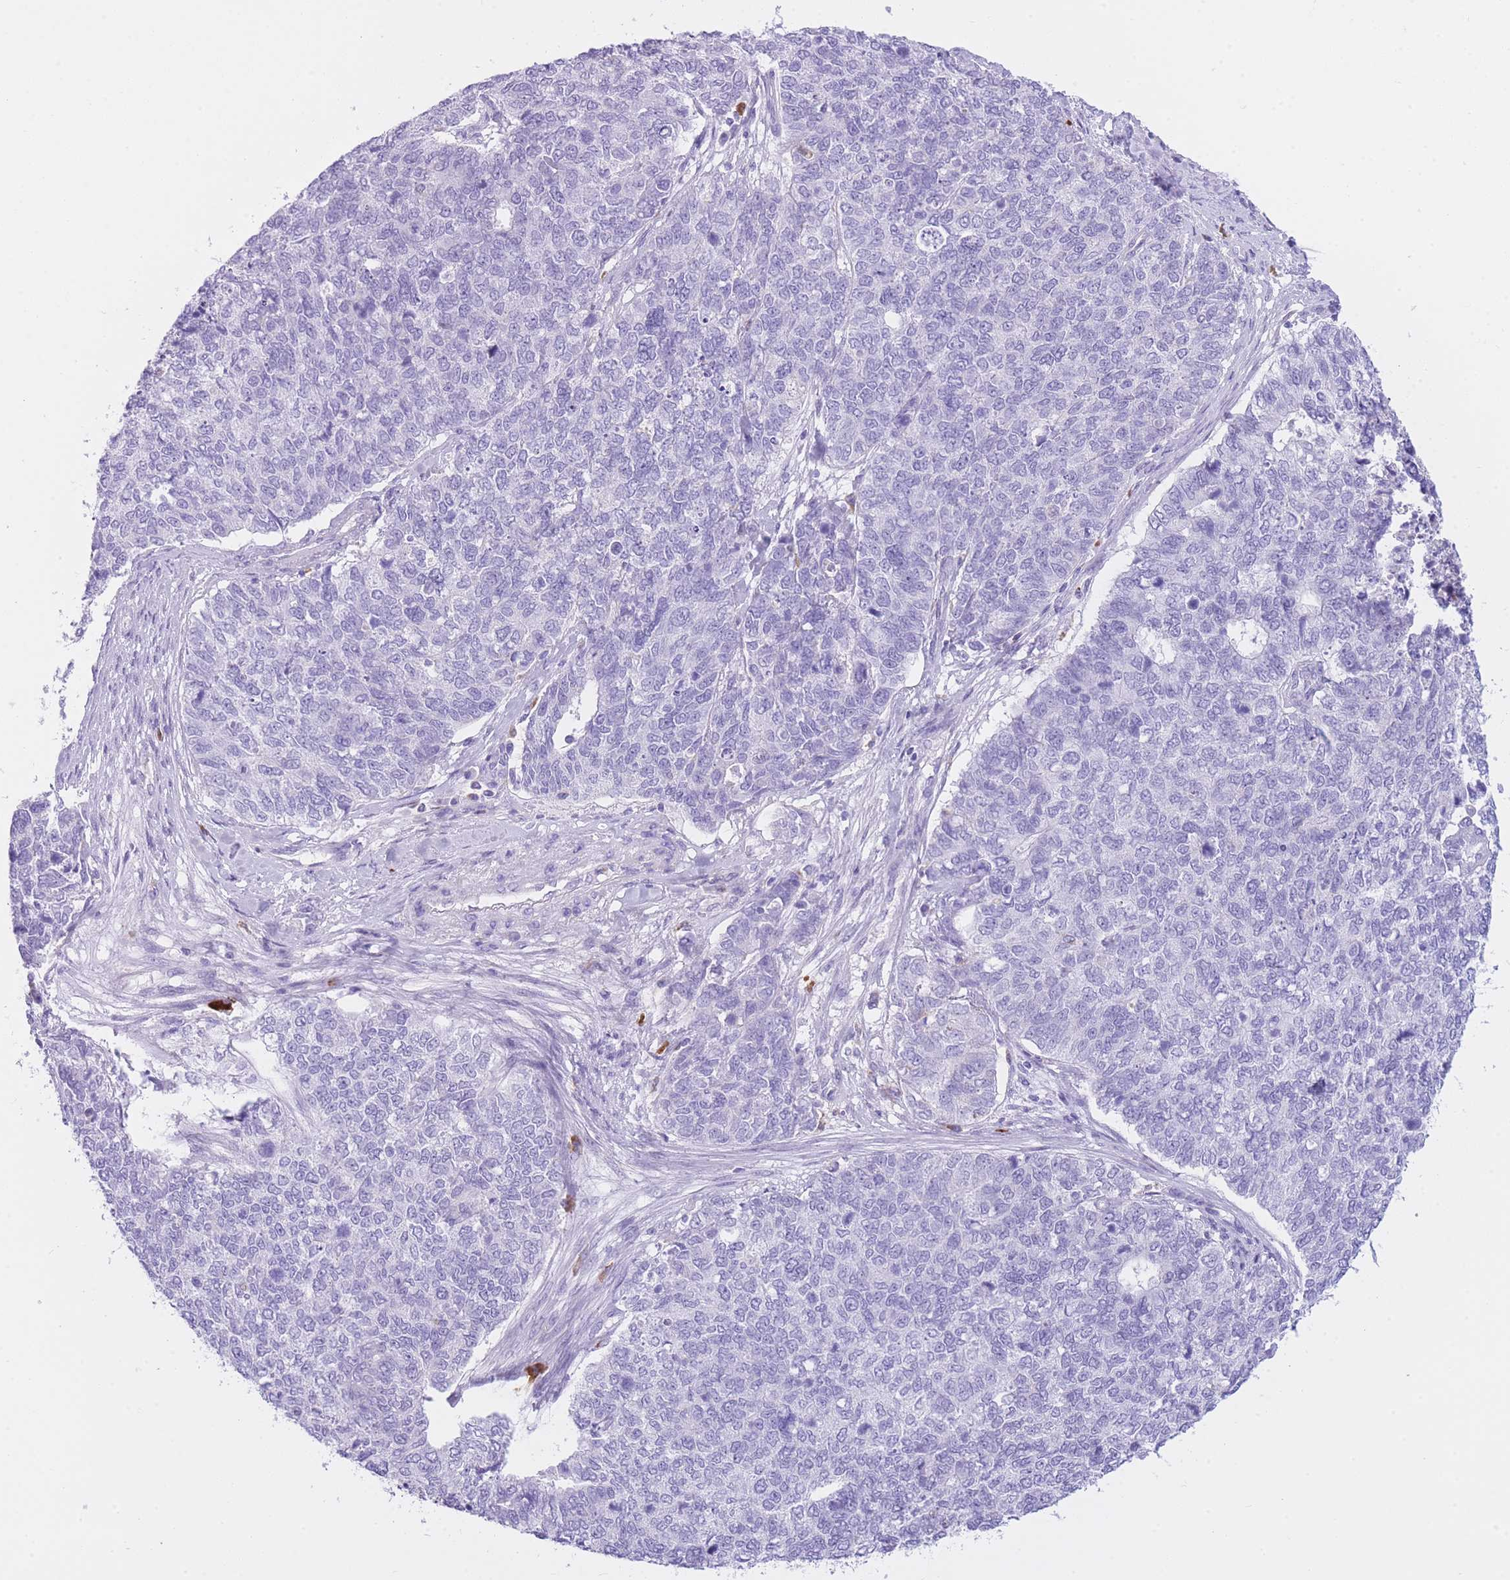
{"staining": {"intensity": "negative", "quantity": "none", "location": "none"}, "tissue": "cervical cancer", "cell_type": "Tumor cells", "image_type": "cancer", "snomed": [{"axis": "morphology", "description": "Squamous cell carcinoma, NOS"}, {"axis": "topography", "description": "Cervix"}], "caption": "IHC of cervical squamous cell carcinoma displays no expression in tumor cells.", "gene": "PLBD1", "patient": {"sex": "female", "age": 63}}